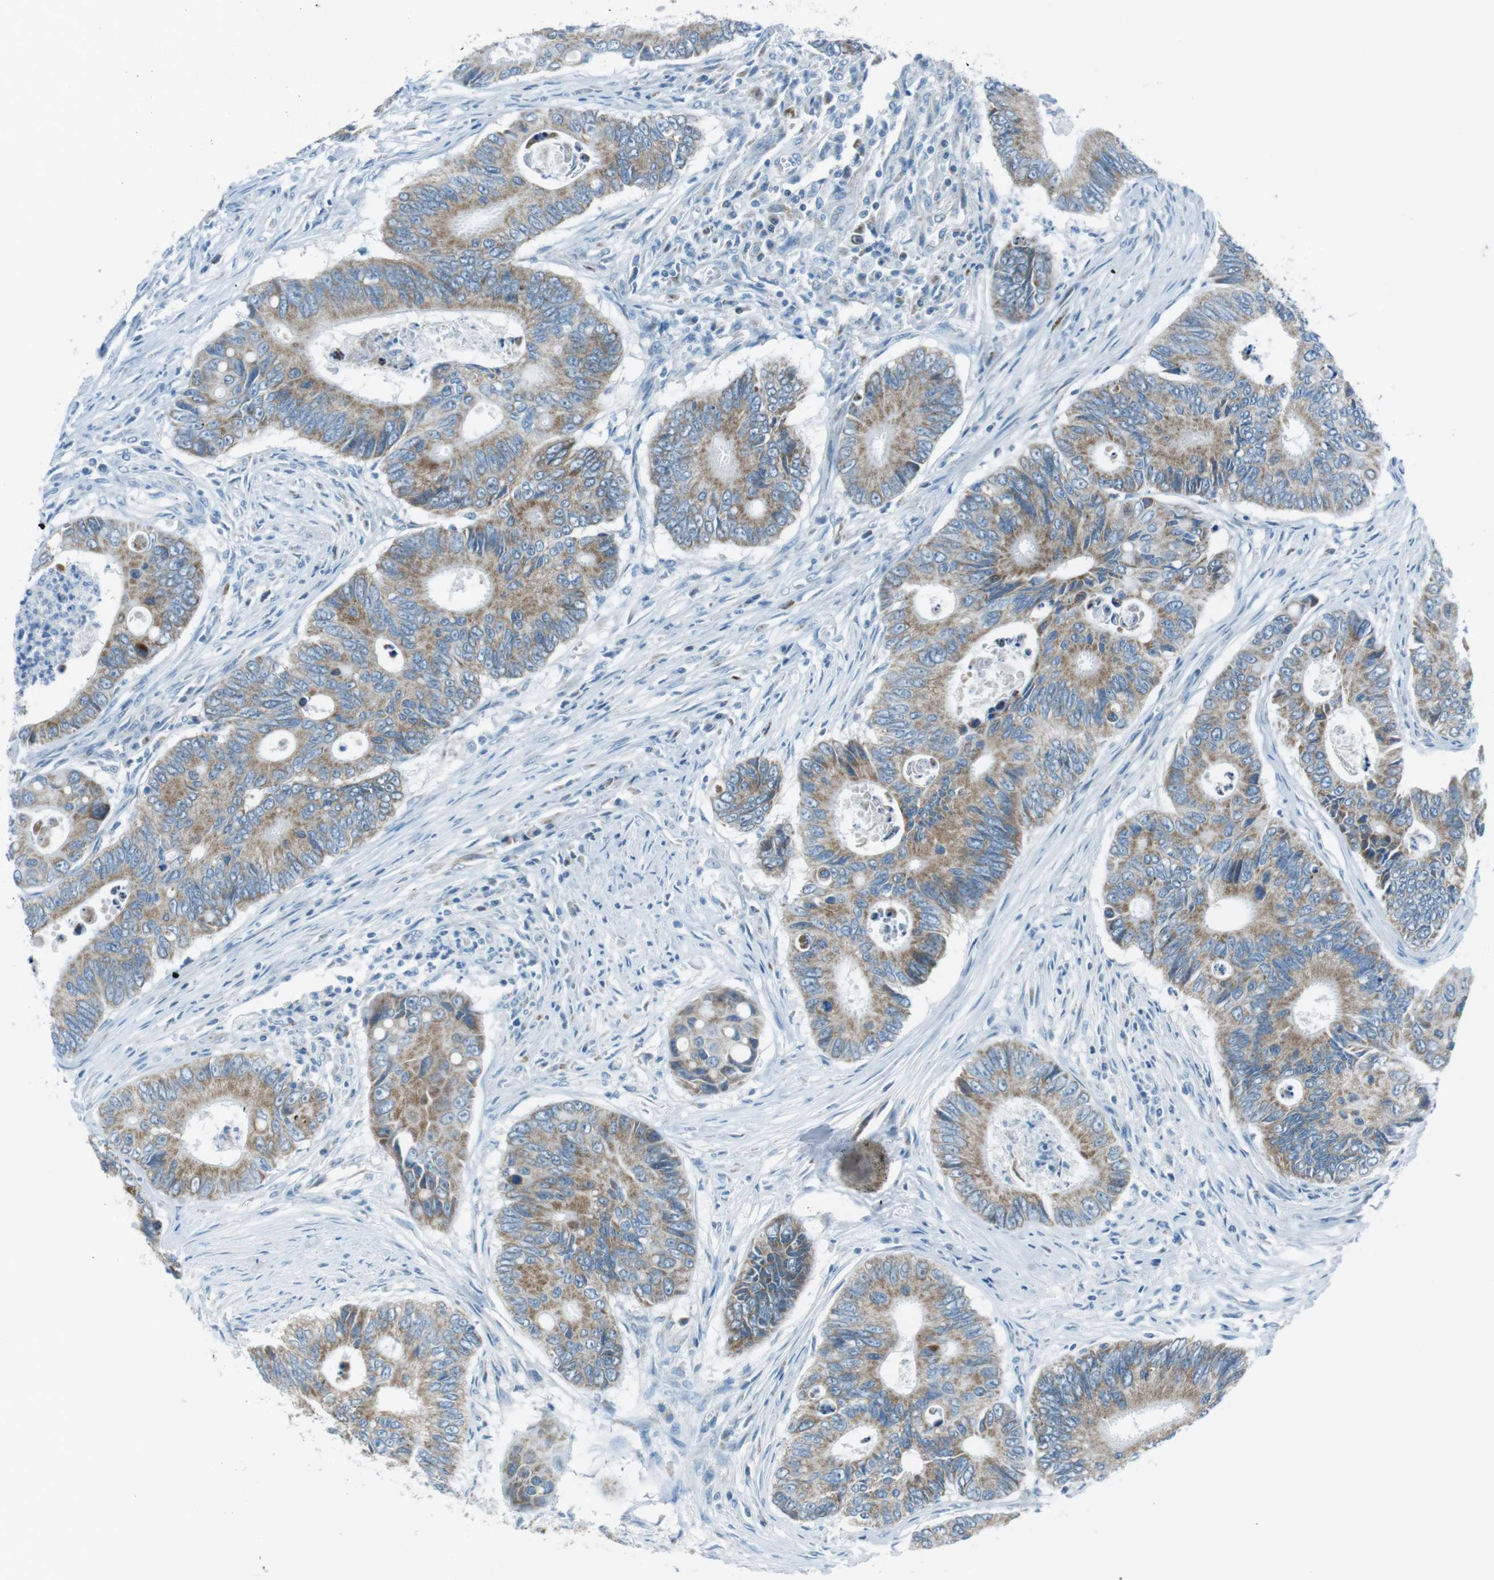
{"staining": {"intensity": "moderate", "quantity": ">75%", "location": "cytoplasmic/membranous"}, "tissue": "colorectal cancer", "cell_type": "Tumor cells", "image_type": "cancer", "snomed": [{"axis": "morphology", "description": "Inflammation, NOS"}, {"axis": "morphology", "description": "Adenocarcinoma, NOS"}, {"axis": "topography", "description": "Colon"}], "caption": "IHC (DAB) staining of human colorectal cancer (adenocarcinoma) displays moderate cytoplasmic/membranous protein expression in about >75% of tumor cells.", "gene": "DNAJA3", "patient": {"sex": "male", "age": 72}}